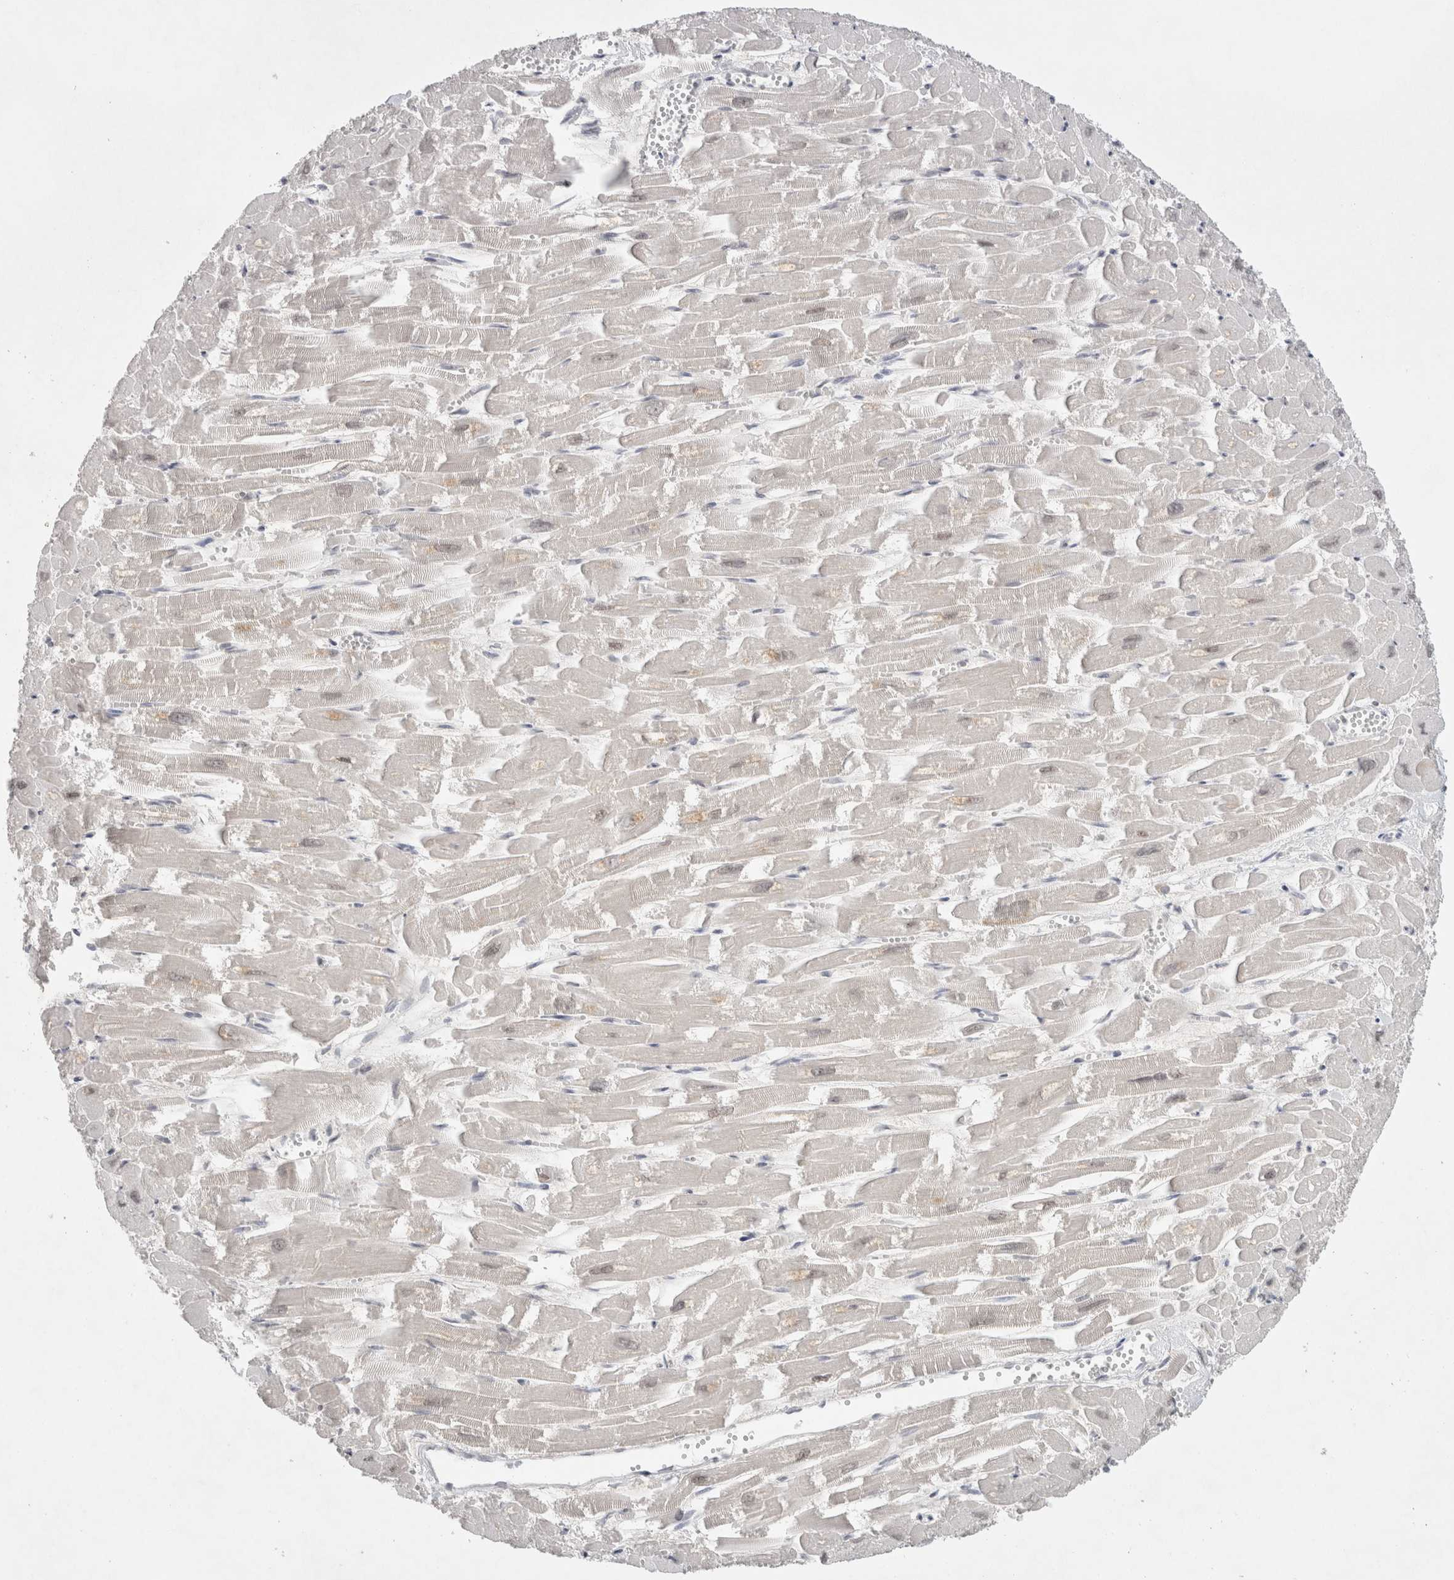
{"staining": {"intensity": "moderate", "quantity": "25%-75%", "location": "nuclear"}, "tissue": "heart muscle", "cell_type": "Cardiomyocytes", "image_type": "normal", "snomed": [{"axis": "morphology", "description": "Normal tissue, NOS"}, {"axis": "topography", "description": "Heart"}], "caption": "Cardiomyocytes reveal medium levels of moderate nuclear staining in about 25%-75% of cells in unremarkable heart muscle.", "gene": "RECQL4", "patient": {"sex": "male", "age": 54}}